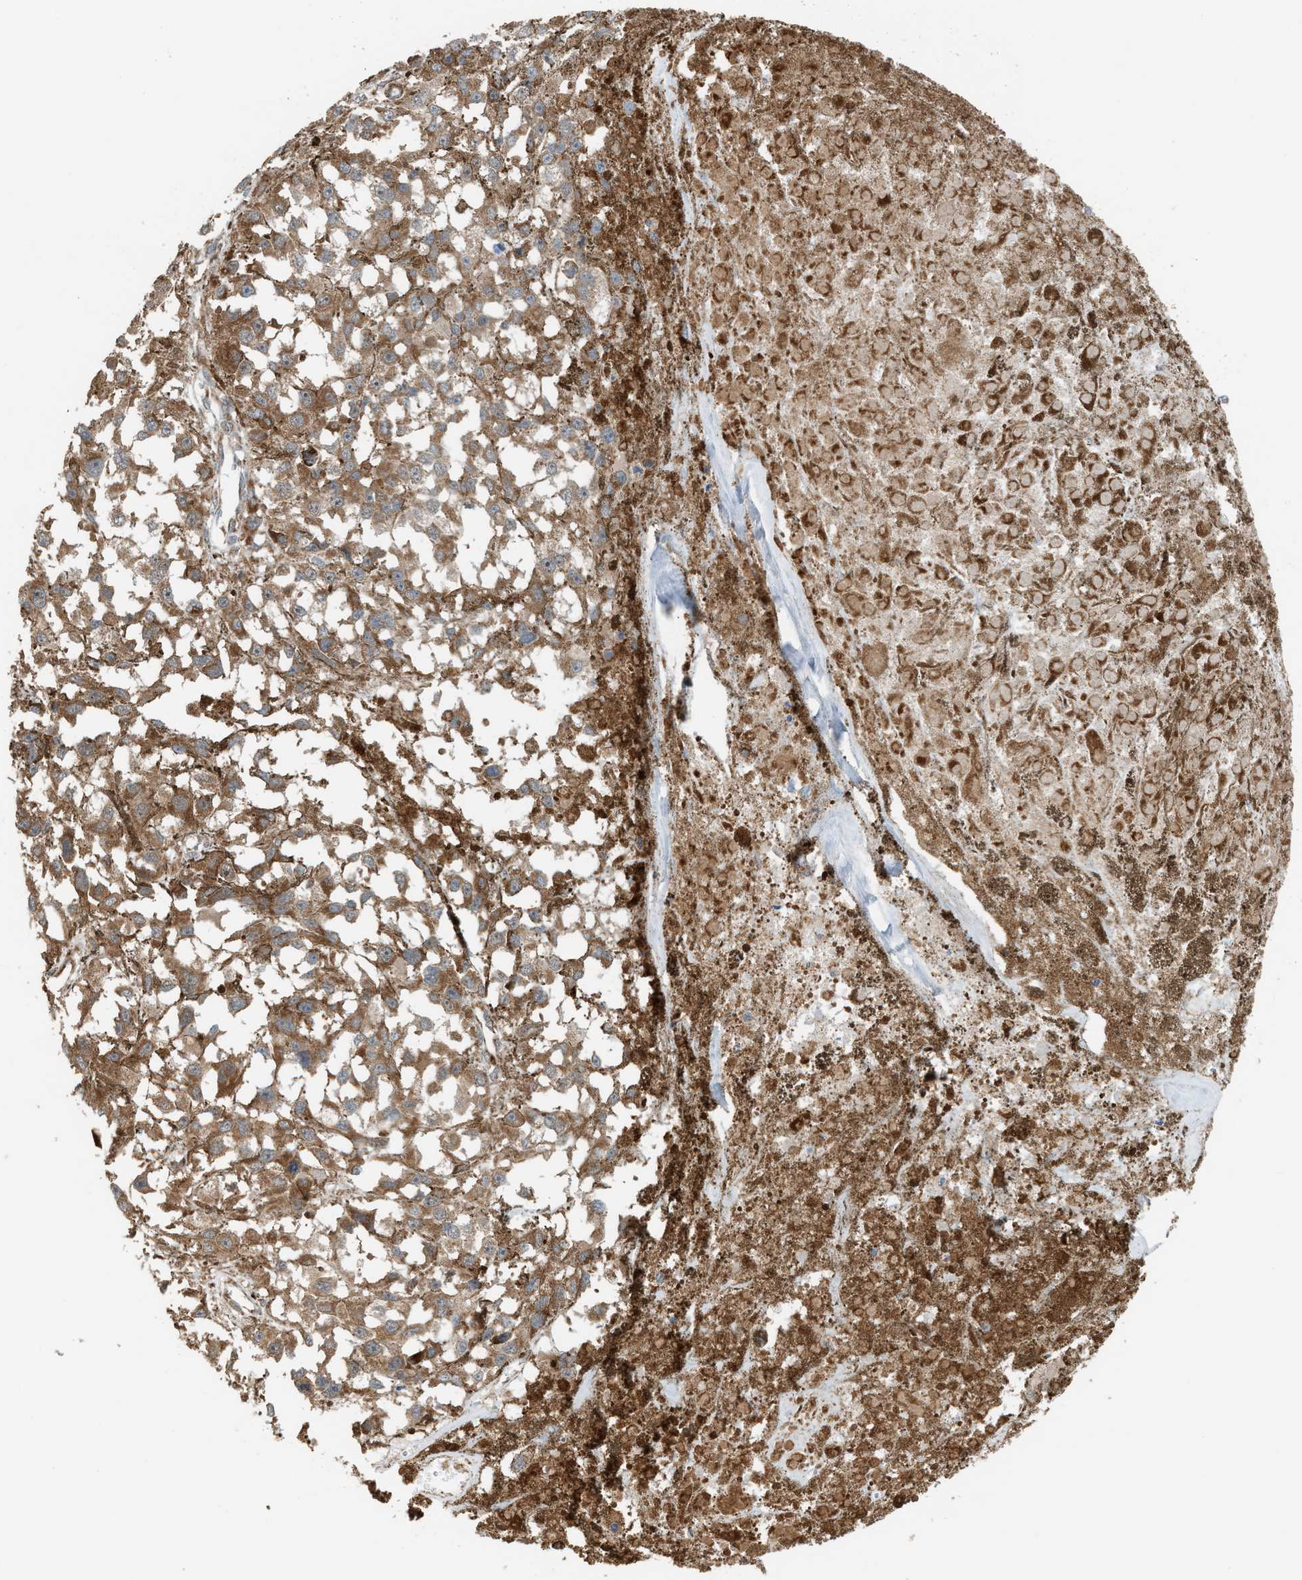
{"staining": {"intensity": "moderate", "quantity": ">75%", "location": "cytoplasmic/membranous"}, "tissue": "melanoma", "cell_type": "Tumor cells", "image_type": "cancer", "snomed": [{"axis": "morphology", "description": "Malignant melanoma, Metastatic site"}, {"axis": "topography", "description": "Lymph node"}], "caption": "IHC of human melanoma displays medium levels of moderate cytoplasmic/membranous expression in about >75% of tumor cells.", "gene": "SGSM2", "patient": {"sex": "male", "age": 59}}